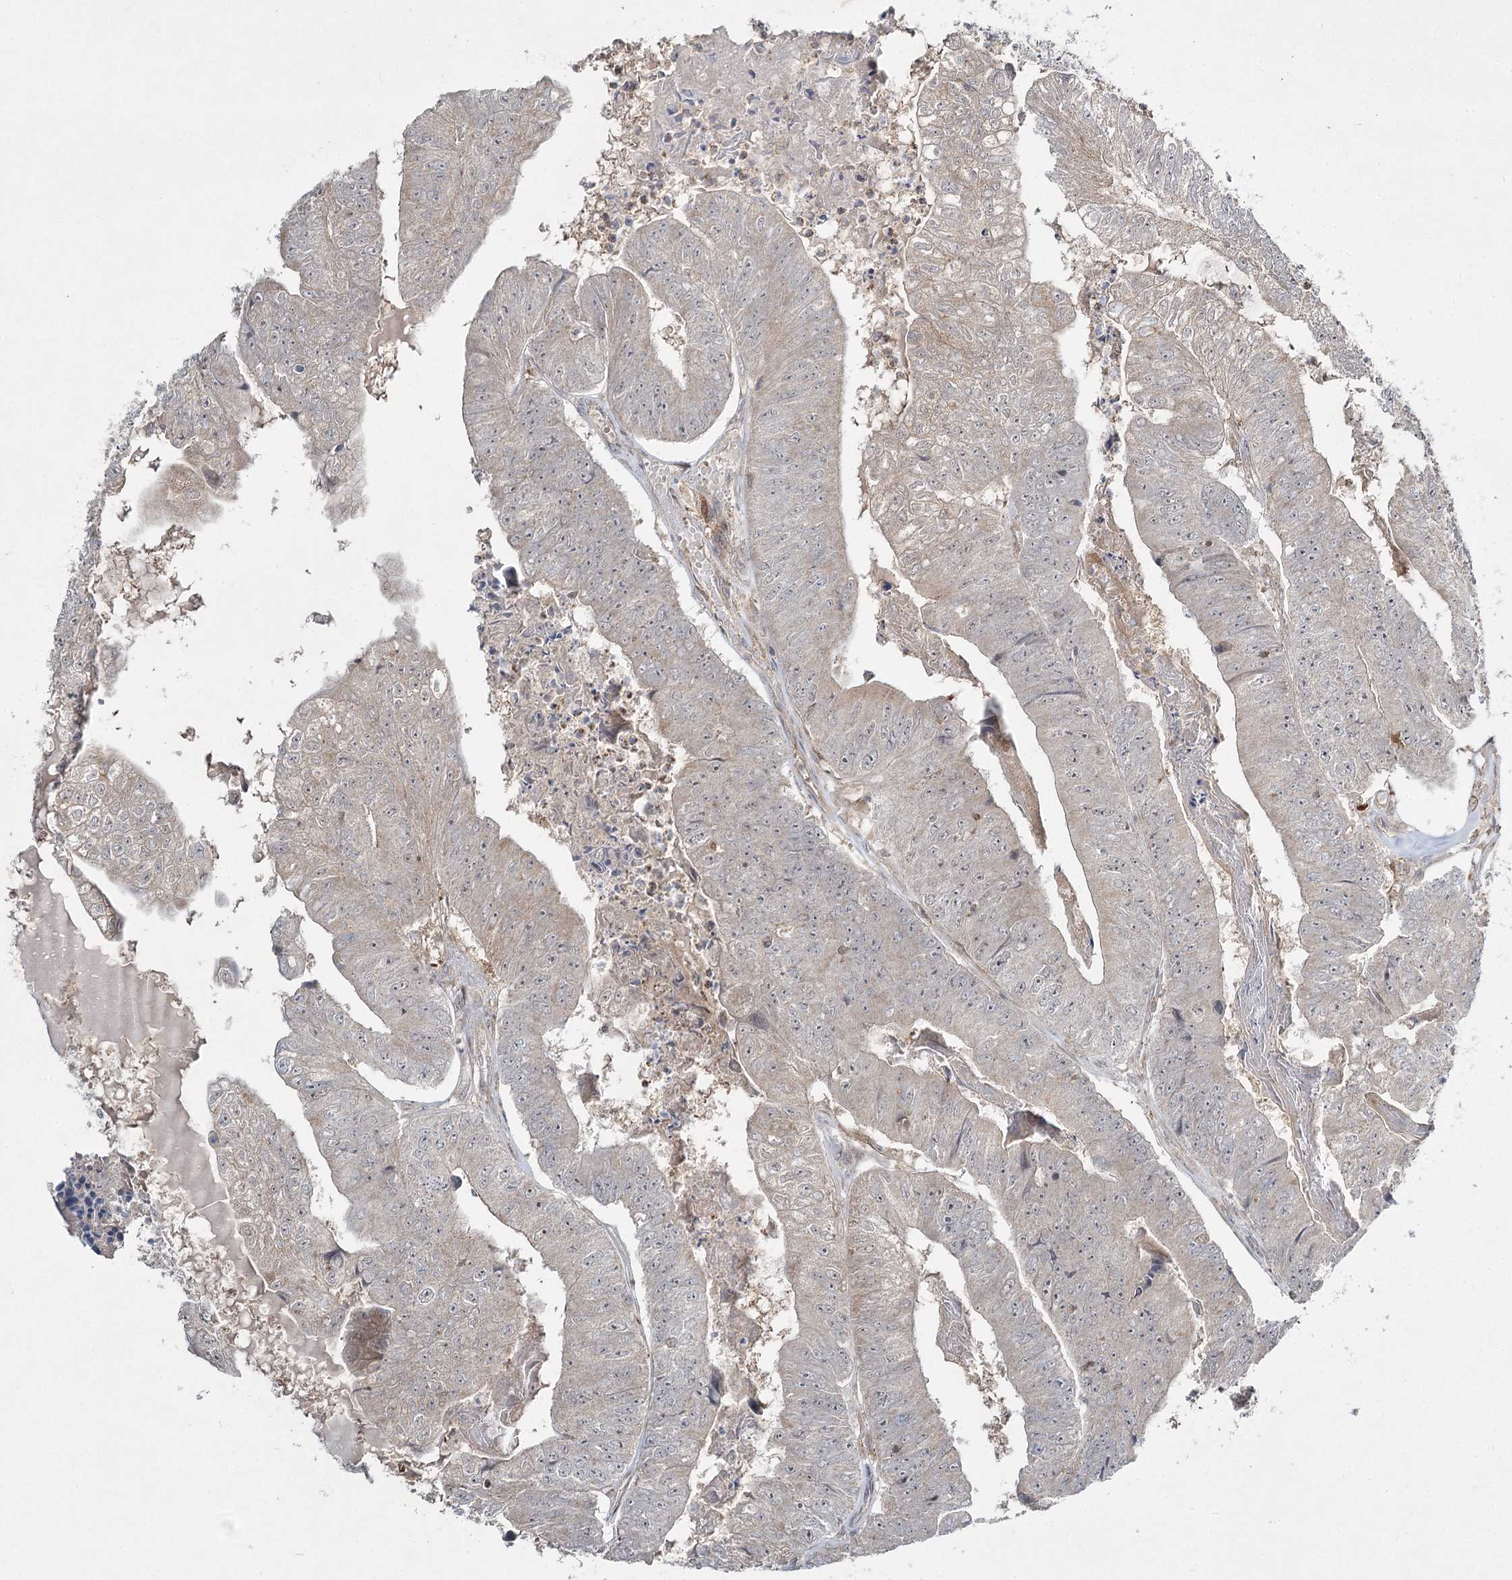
{"staining": {"intensity": "moderate", "quantity": "<25%", "location": "cytoplasmic/membranous,nuclear"}, "tissue": "colorectal cancer", "cell_type": "Tumor cells", "image_type": "cancer", "snomed": [{"axis": "morphology", "description": "Adenocarcinoma, NOS"}, {"axis": "topography", "description": "Colon"}], "caption": "There is low levels of moderate cytoplasmic/membranous and nuclear staining in tumor cells of adenocarcinoma (colorectal), as demonstrated by immunohistochemical staining (brown color).", "gene": "WDR44", "patient": {"sex": "female", "age": 67}}